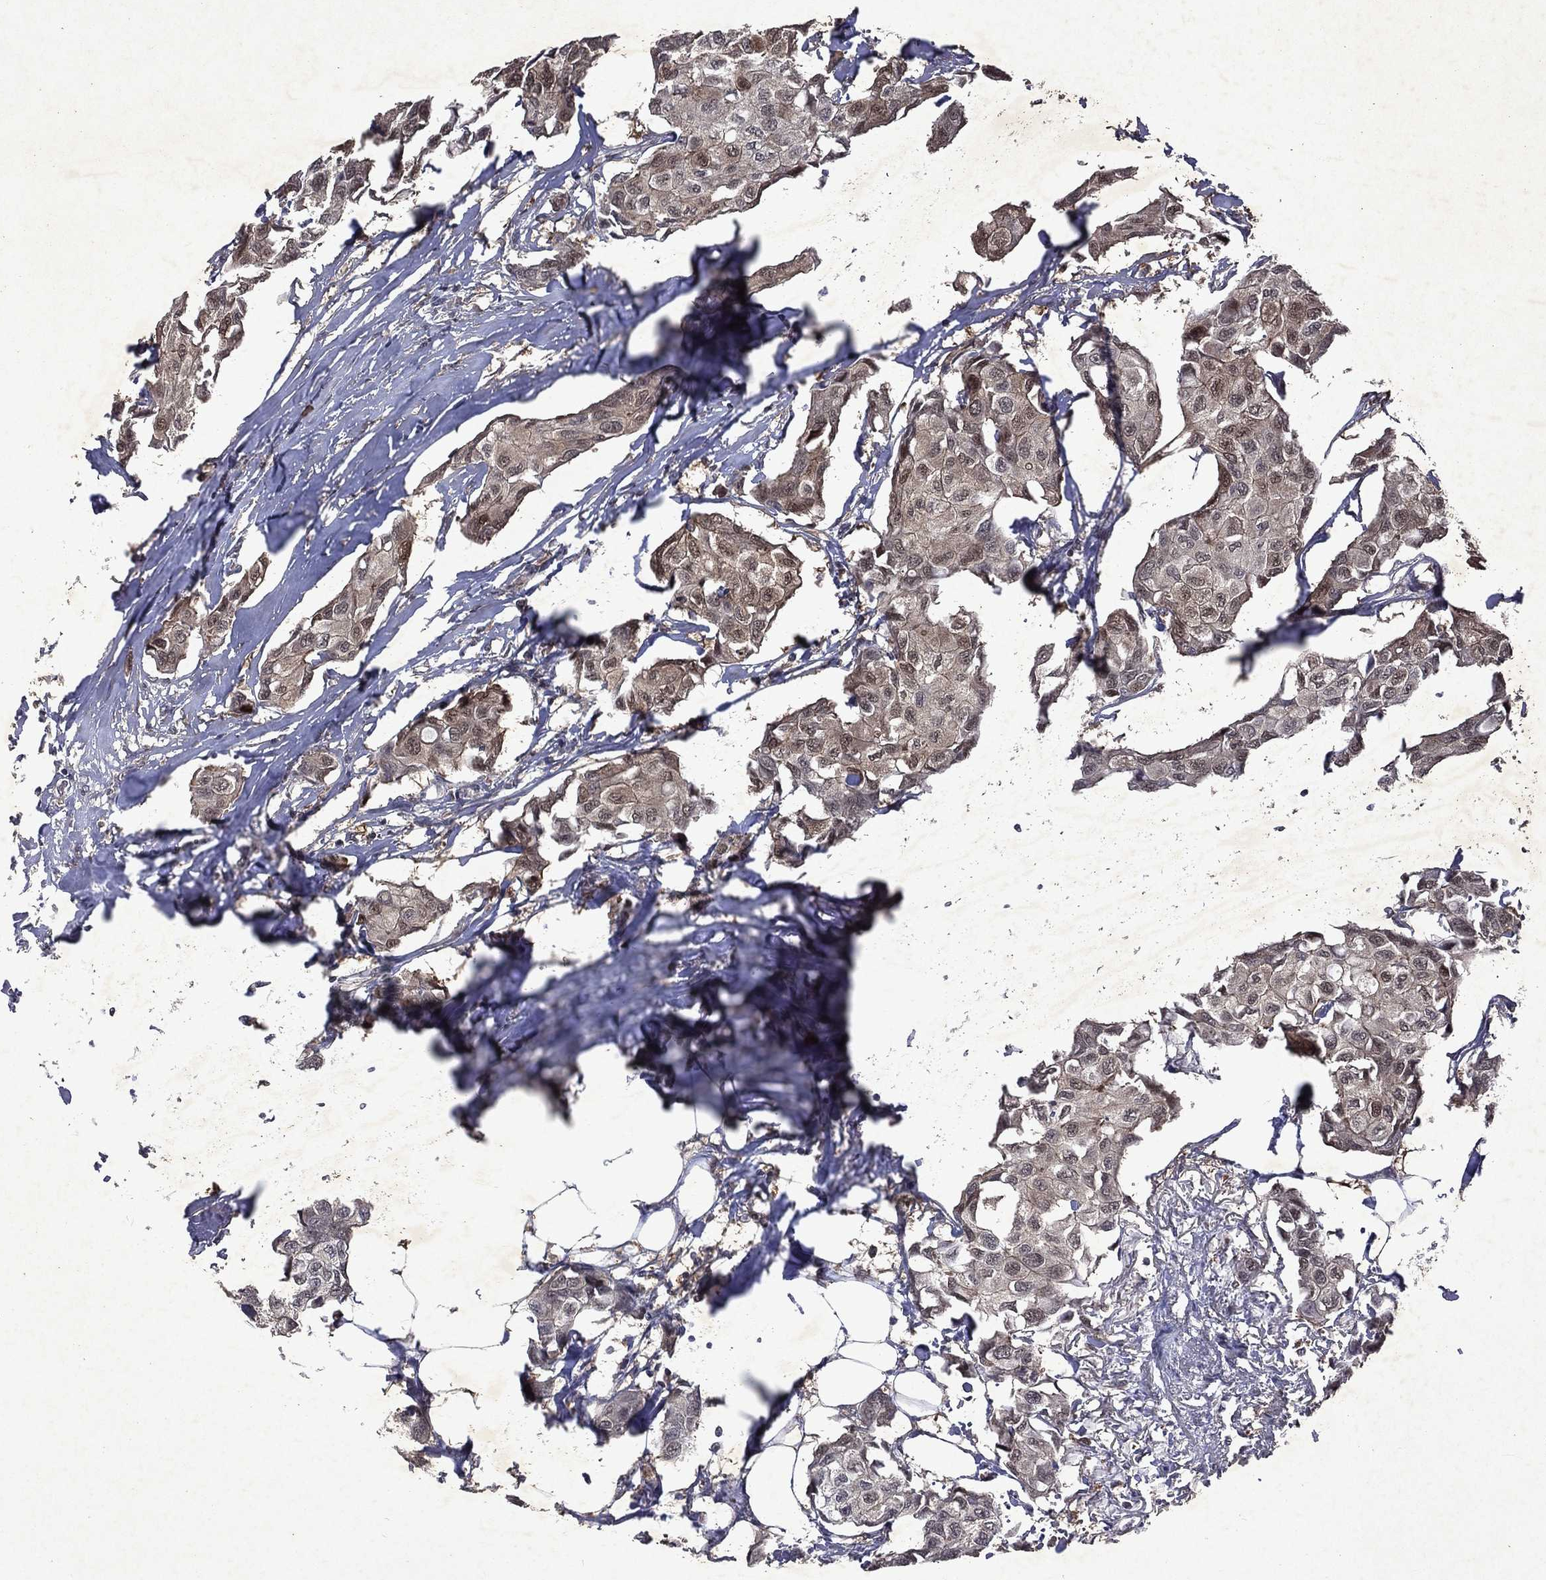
{"staining": {"intensity": "weak", "quantity": "<25%", "location": "cytoplasmic/membranous"}, "tissue": "breast cancer", "cell_type": "Tumor cells", "image_type": "cancer", "snomed": [{"axis": "morphology", "description": "Duct carcinoma"}, {"axis": "topography", "description": "Breast"}], "caption": "High magnification brightfield microscopy of breast cancer (infiltrating ductal carcinoma) stained with DAB (brown) and counterstained with hematoxylin (blue): tumor cells show no significant expression.", "gene": "MTAP", "patient": {"sex": "female", "age": 80}}